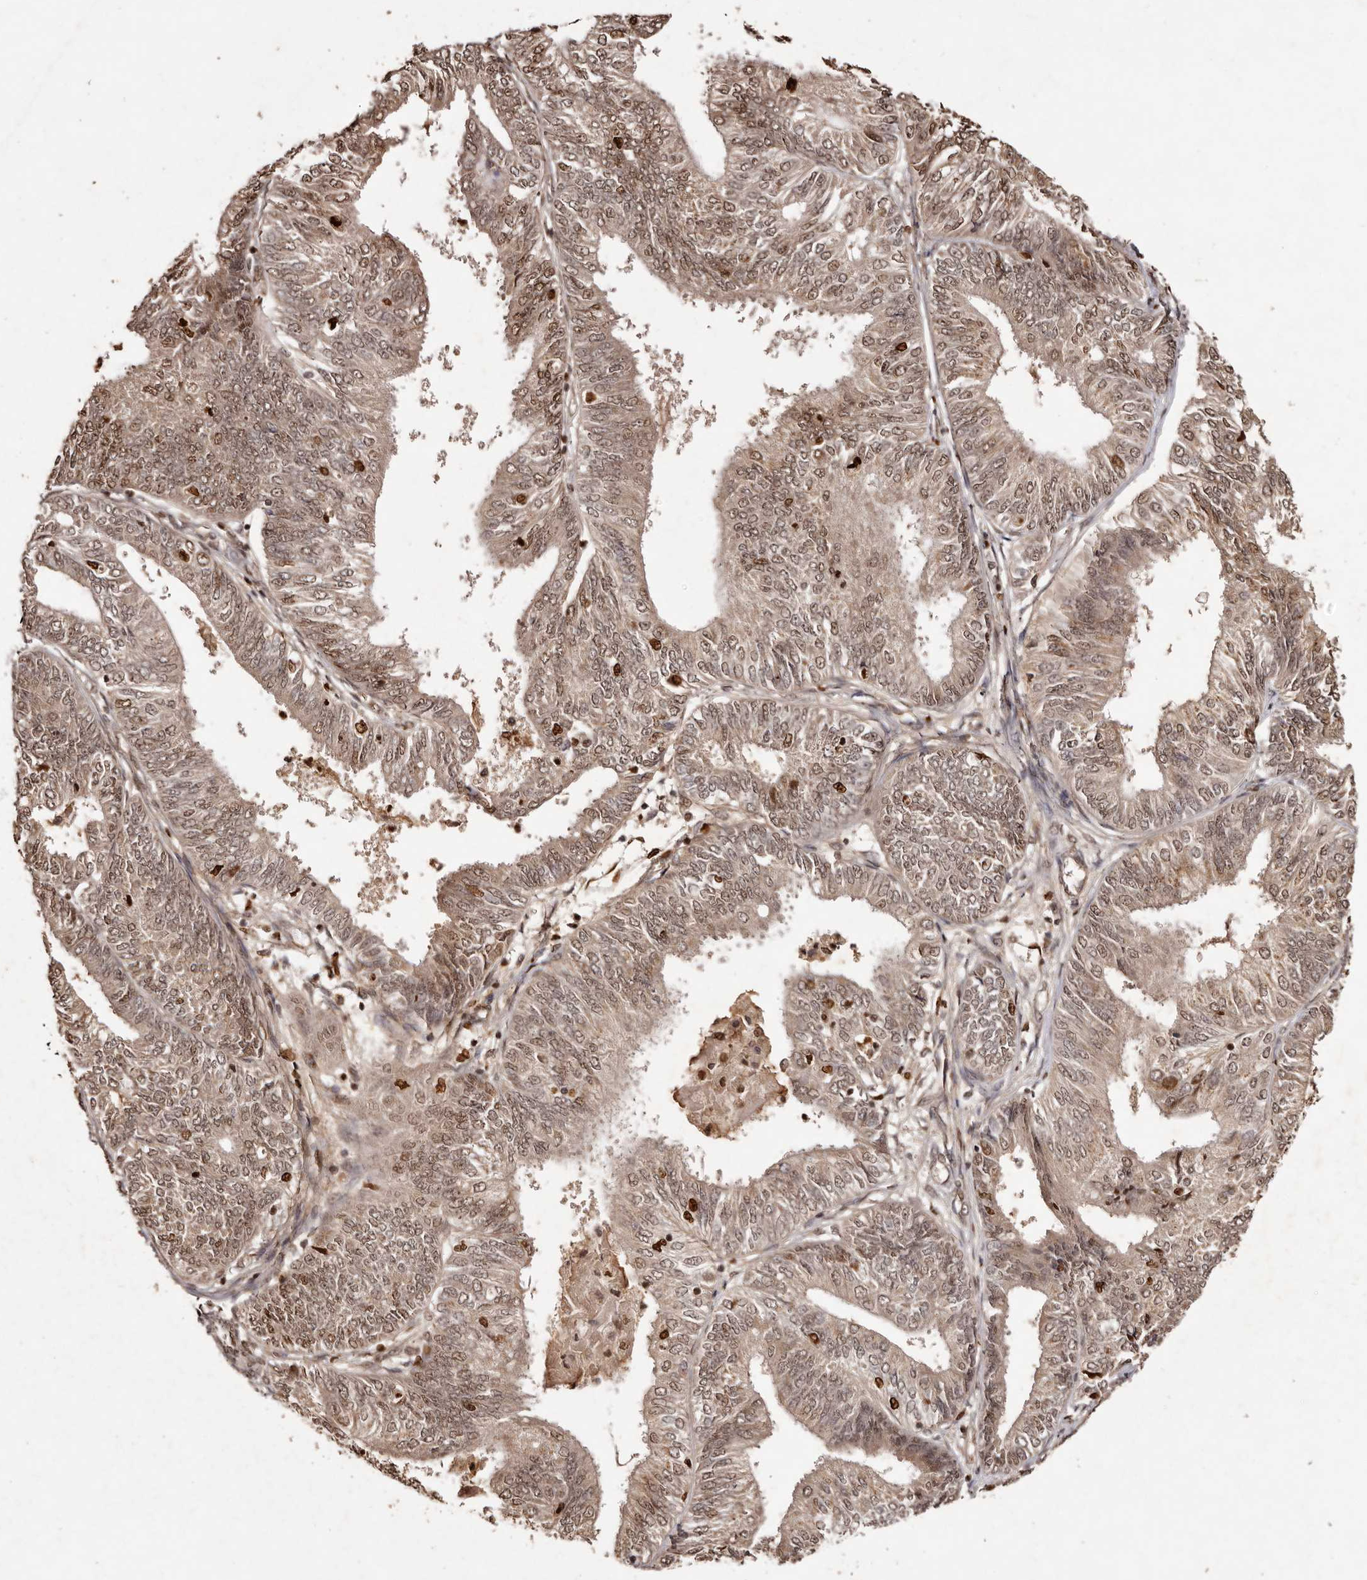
{"staining": {"intensity": "moderate", "quantity": ">75%", "location": "cytoplasmic/membranous,nuclear"}, "tissue": "endometrial cancer", "cell_type": "Tumor cells", "image_type": "cancer", "snomed": [{"axis": "morphology", "description": "Adenocarcinoma, NOS"}, {"axis": "topography", "description": "Endometrium"}], "caption": "Endometrial adenocarcinoma stained with a protein marker exhibits moderate staining in tumor cells.", "gene": "NOTCH1", "patient": {"sex": "female", "age": 58}}